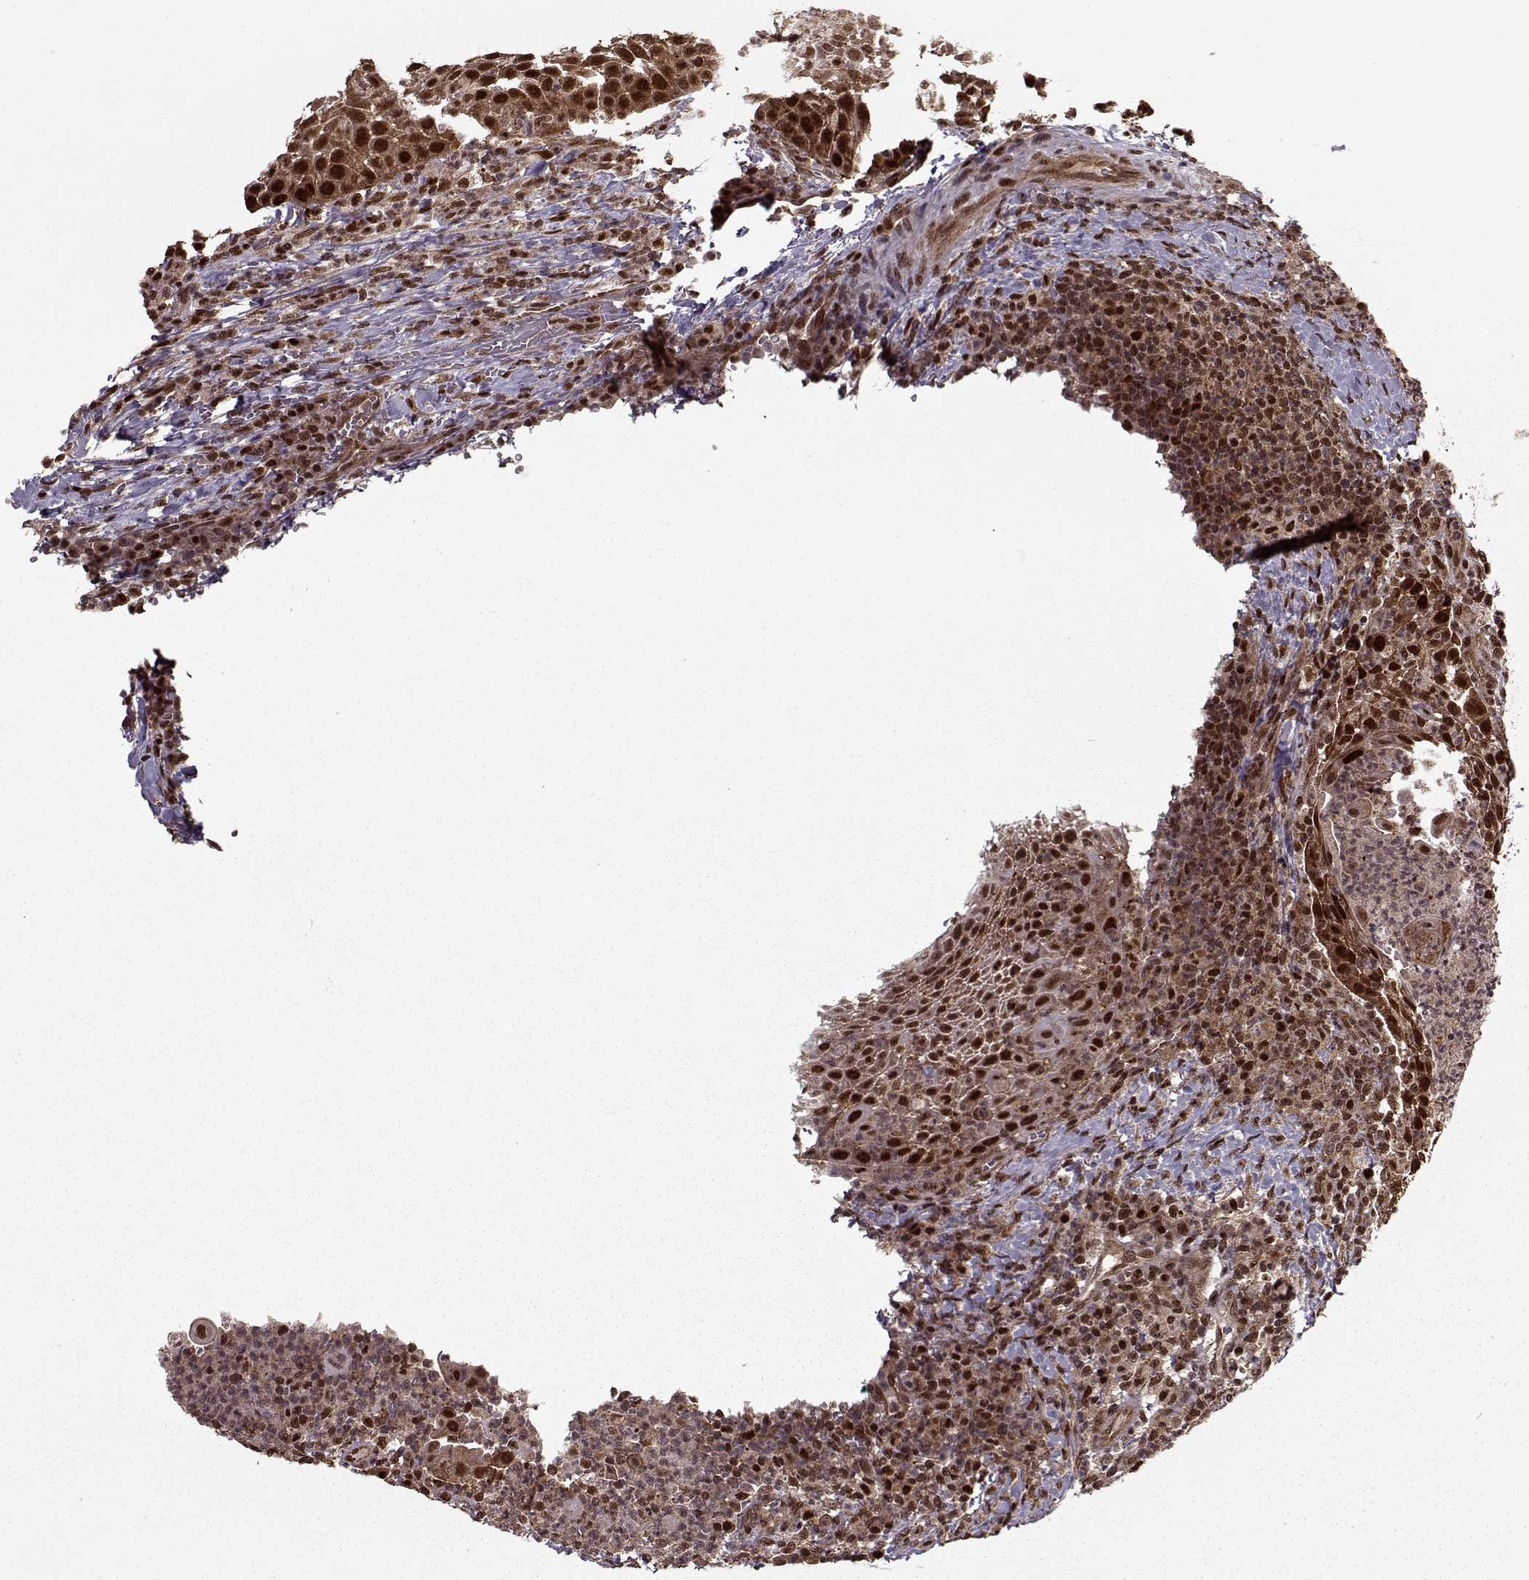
{"staining": {"intensity": "strong", "quantity": ">75%", "location": "cytoplasmic/membranous,nuclear"}, "tissue": "head and neck cancer", "cell_type": "Tumor cells", "image_type": "cancer", "snomed": [{"axis": "morphology", "description": "Squamous cell carcinoma, NOS"}, {"axis": "topography", "description": "Head-Neck"}], "caption": "Squamous cell carcinoma (head and neck) was stained to show a protein in brown. There is high levels of strong cytoplasmic/membranous and nuclear positivity in approximately >75% of tumor cells.", "gene": "PSMA7", "patient": {"sex": "male", "age": 69}}